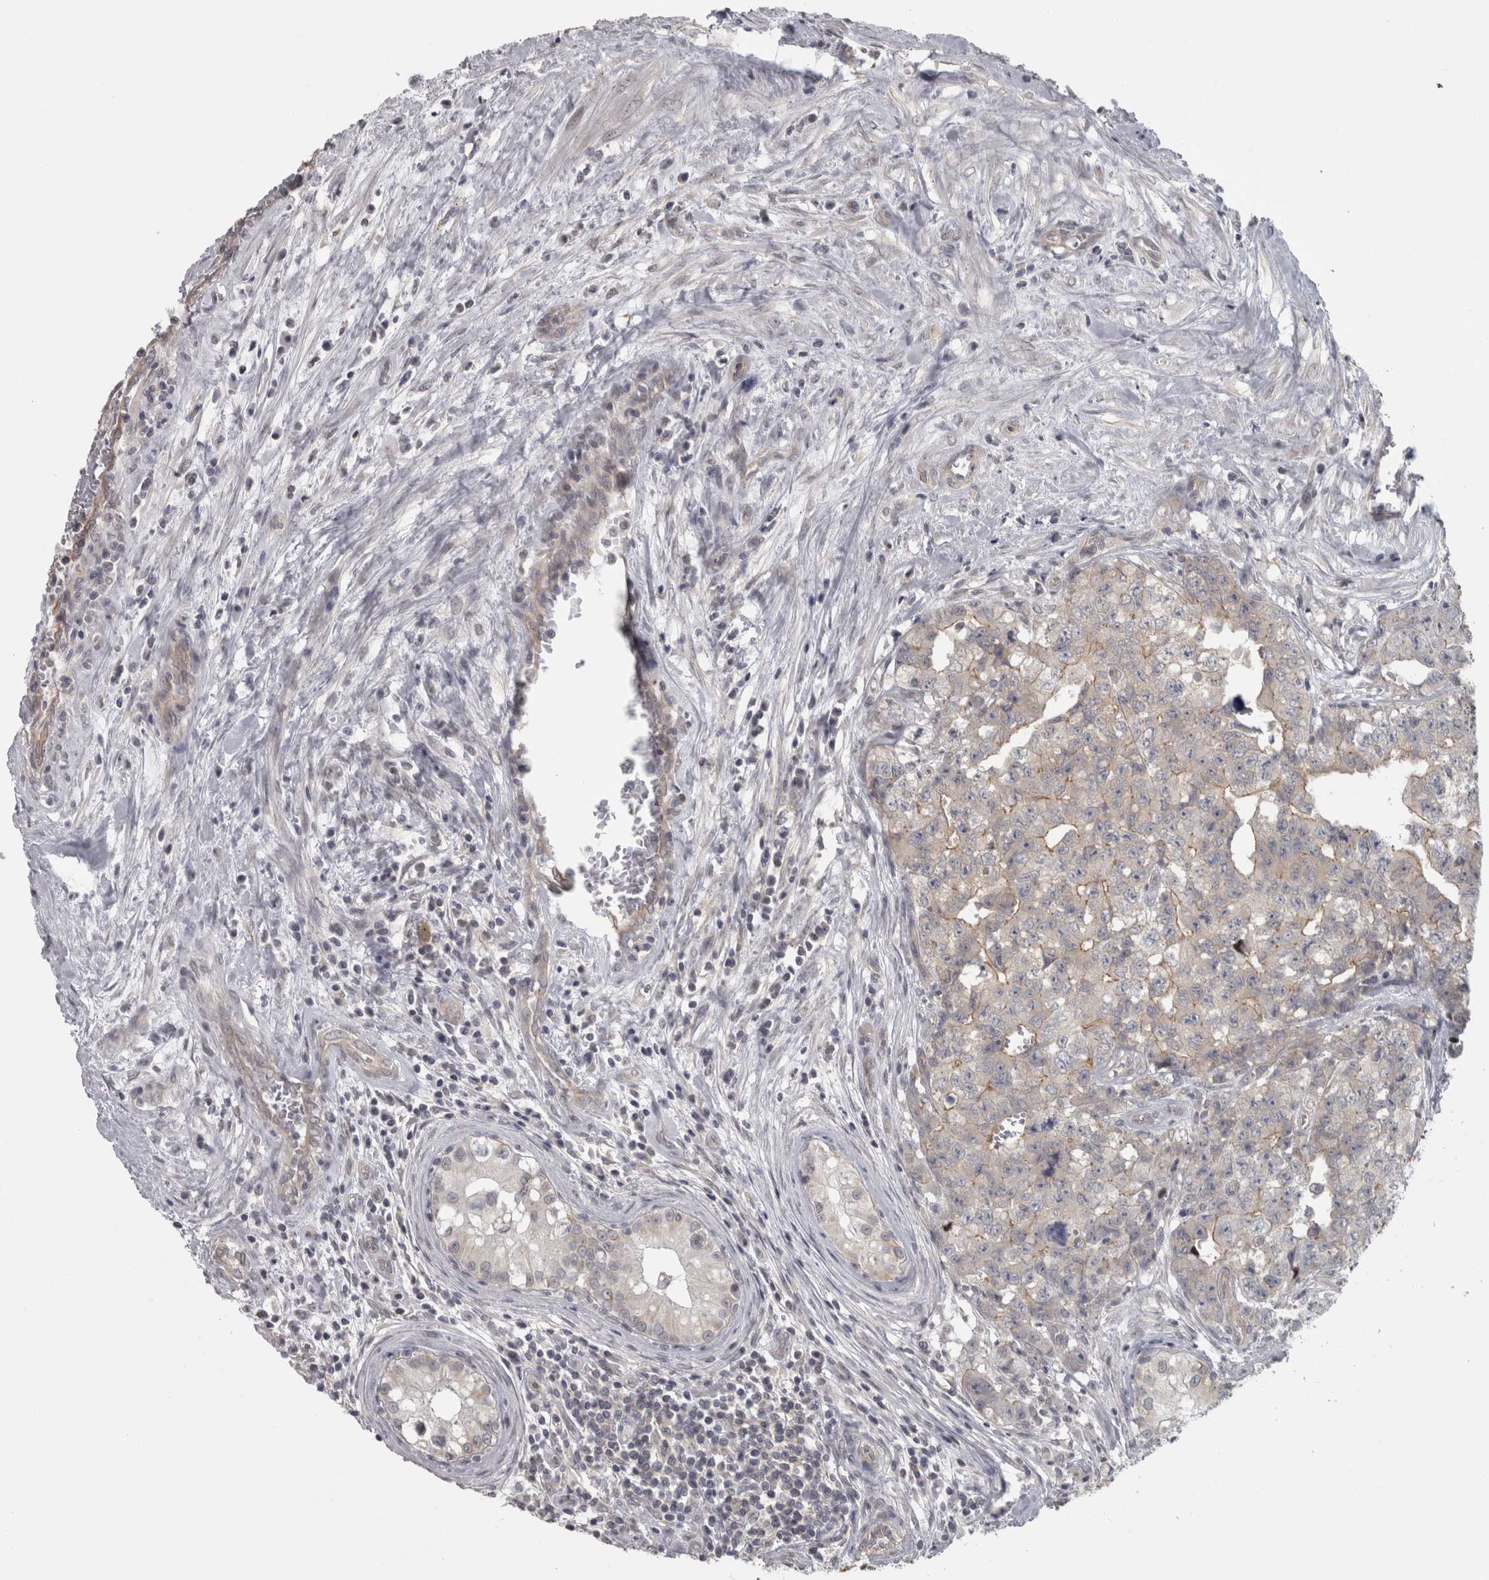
{"staining": {"intensity": "weak", "quantity": "25%-75%", "location": "cytoplasmic/membranous"}, "tissue": "testis cancer", "cell_type": "Tumor cells", "image_type": "cancer", "snomed": [{"axis": "morphology", "description": "Carcinoma, Embryonal, NOS"}, {"axis": "topography", "description": "Testis"}], "caption": "IHC of human testis cancer exhibits low levels of weak cytoplasmic/membranous staining in approximately 25%-75% of tumor cells.", "gene": "PPP1R12B", "patient": {"sex": "male", "age": 28}}